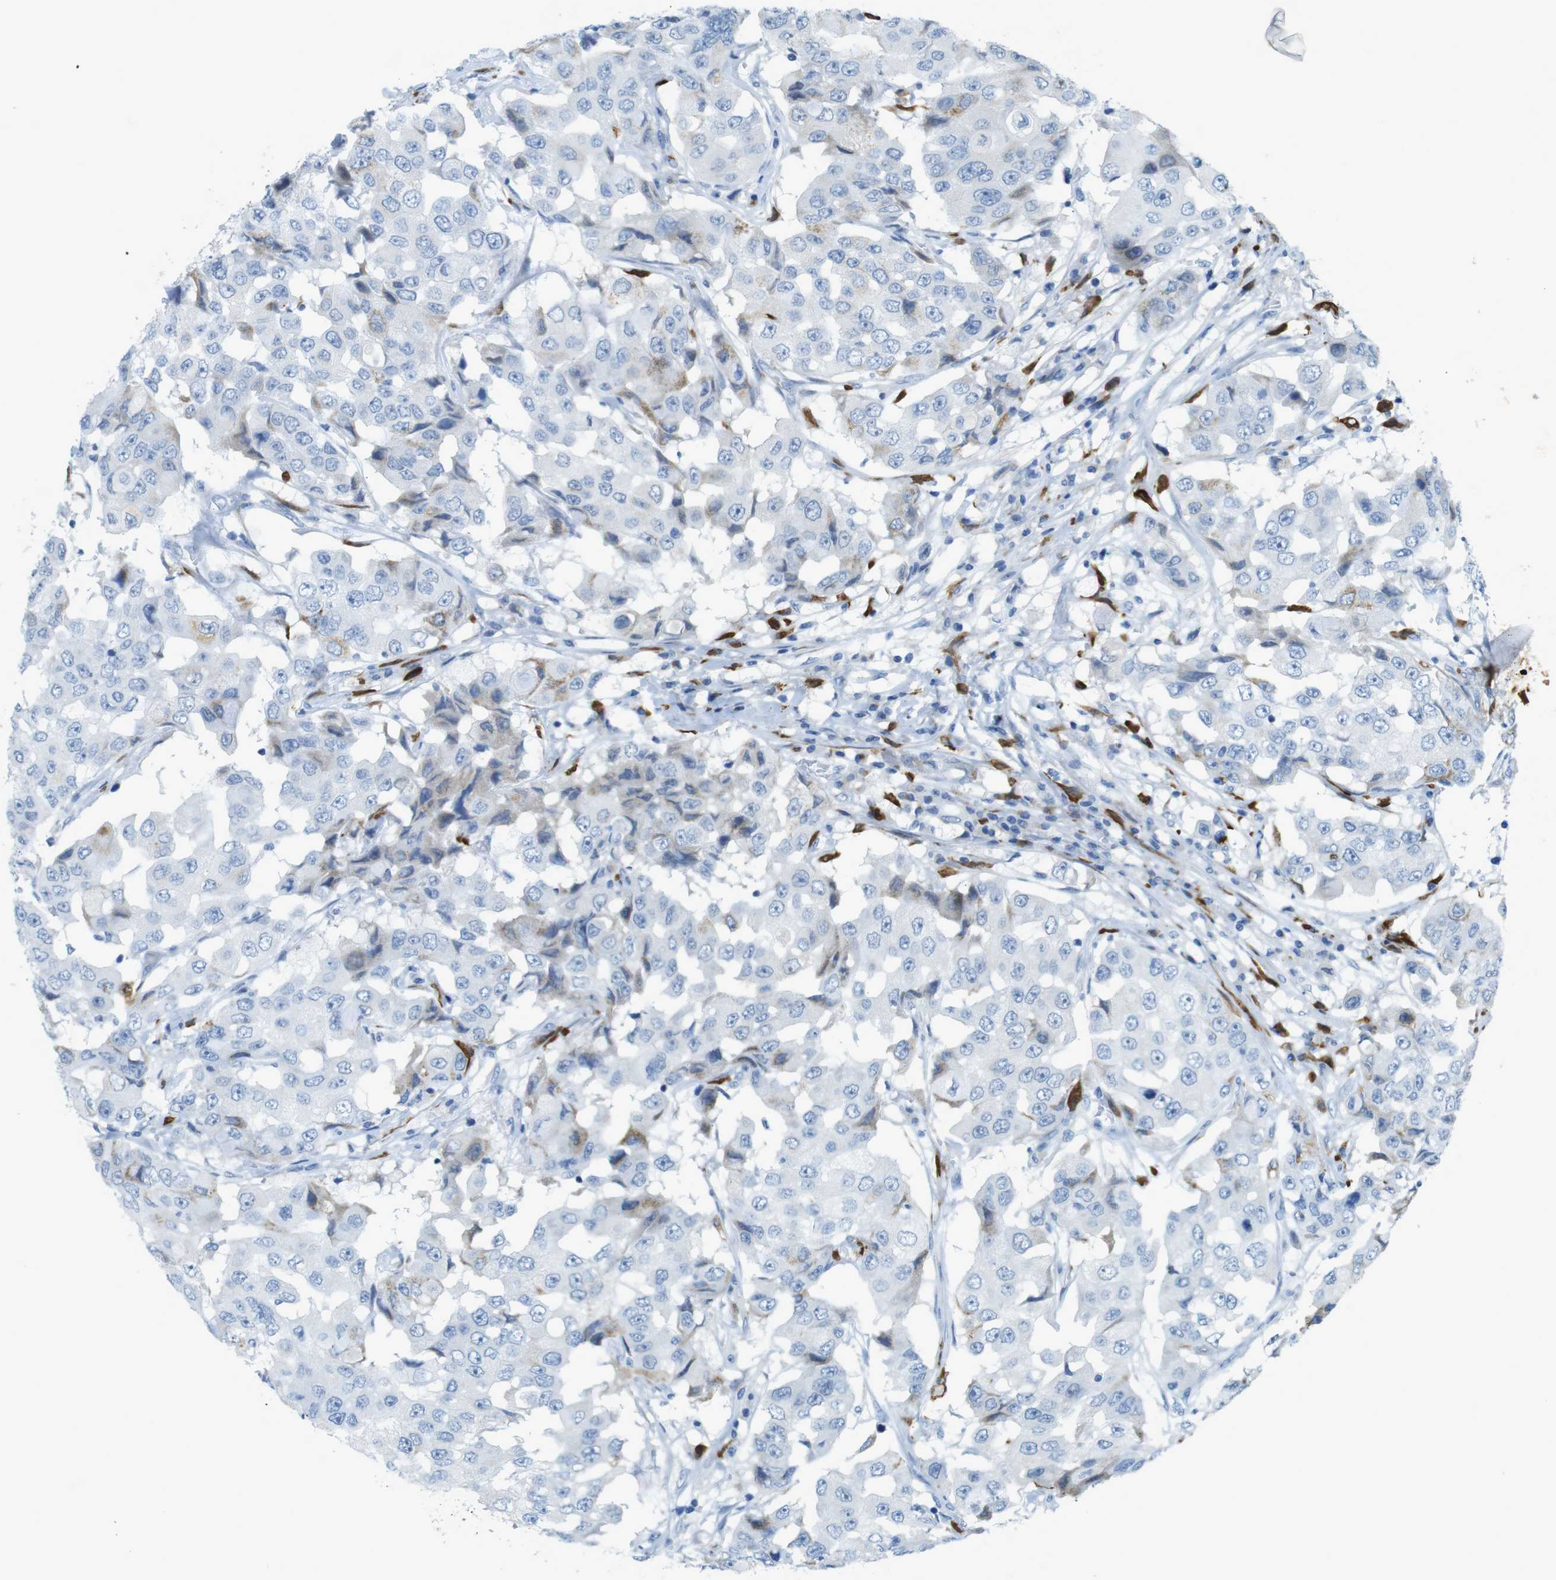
{"staining": {"intensity": "negative", "quantity": "none", "location": "none"}, "tissue": "breast cancer", "cell_type": "Tumor cells", "image_type": "cancer", "snomed": [{"axis": "morphology", "description": "Duct carcinoma"}, {"axis": "topography", "description": "Breast"}], "caption": "Breast cancer stained for a protein using immunohistochemistry (IHC) shows no positivity tumor cells.", "gene": "CD320", "patient": {"sex": "female", "age": 27}}